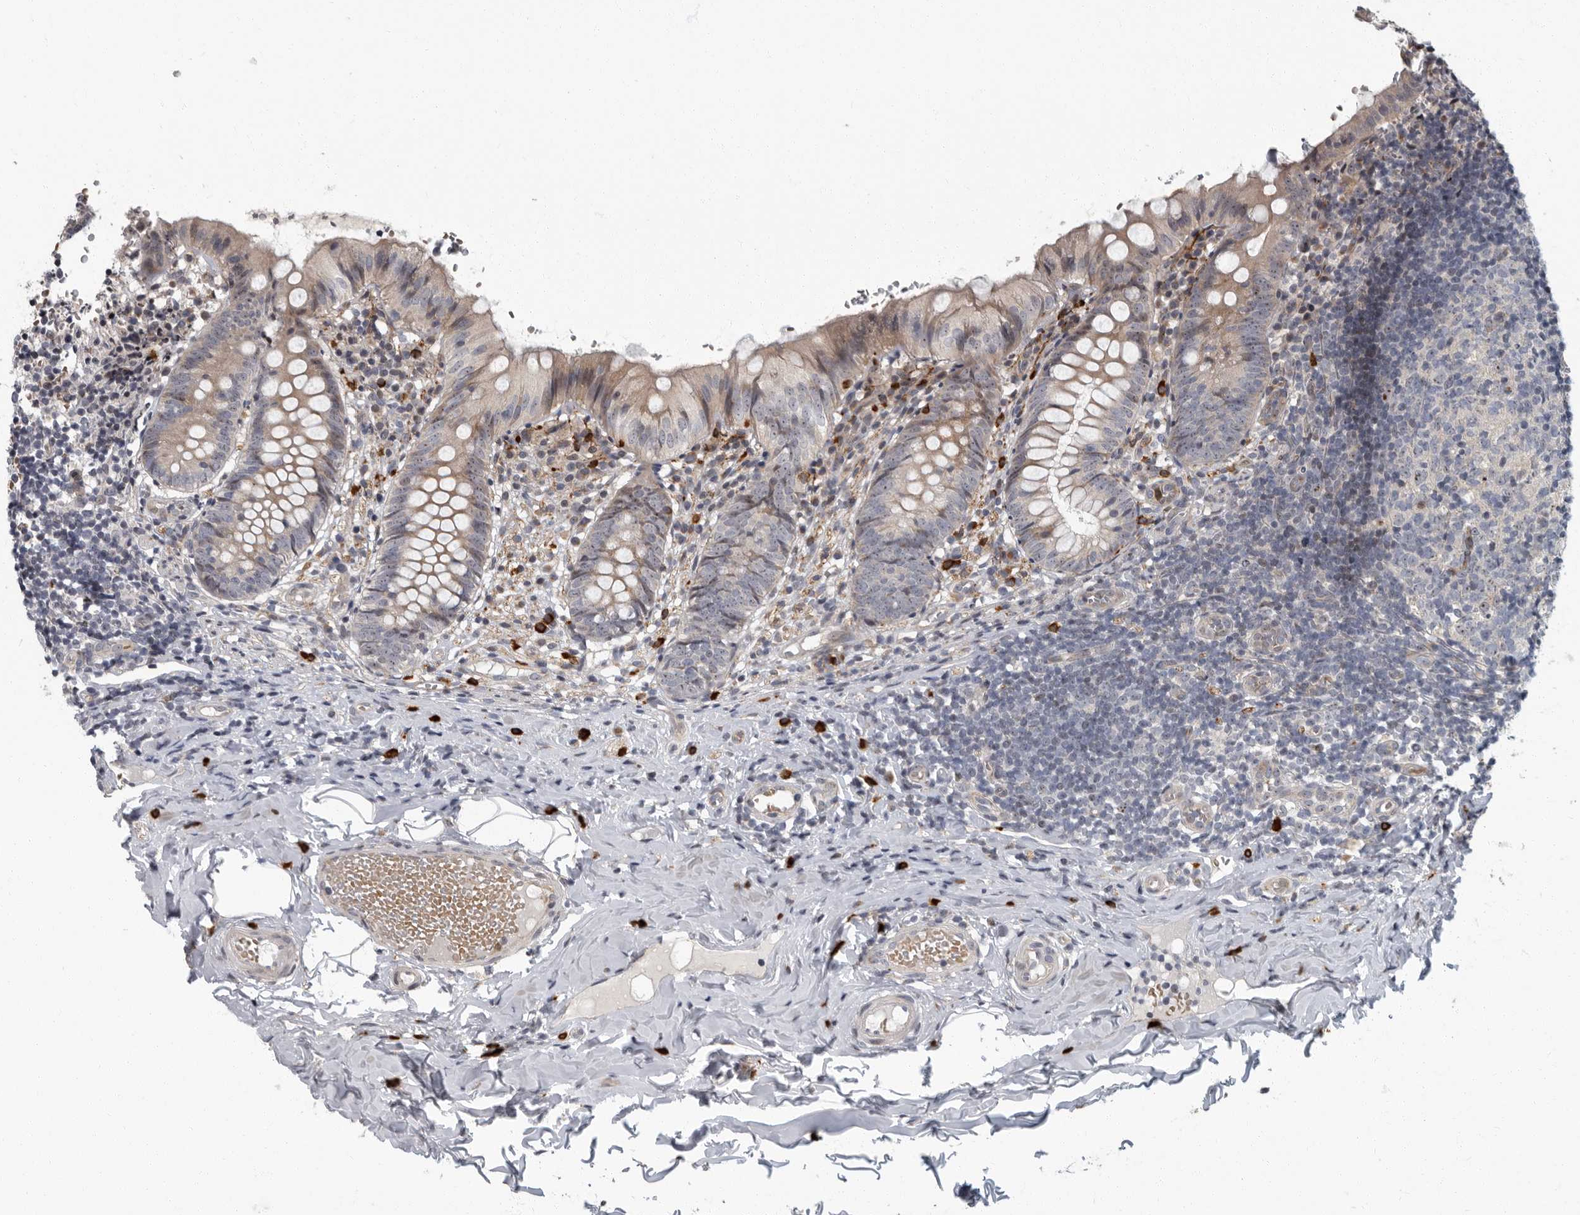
{"staining": {"intensity": "moderate", "quantity": "25%-75%", "location": "cytoplasmic/membranous"}, "tissue": "appendix", "cell_type": "Glandular cells", "image_type": "normal", "snomed": [{"axis": "morphology", "description": "Normal tissue, NOS"}, {"axis": "topography", "description": "Appendix"}], "caption": "This photomicrograph displays normal appendix stained with IHC to label a protein in brown. The cytoplasmic/membranous of glandular cells show moderate positivity for the protein. Nuclei are counter-stained blue.", "gene": "PDCD11", "patient": {"sex": "male", "age": 8}}